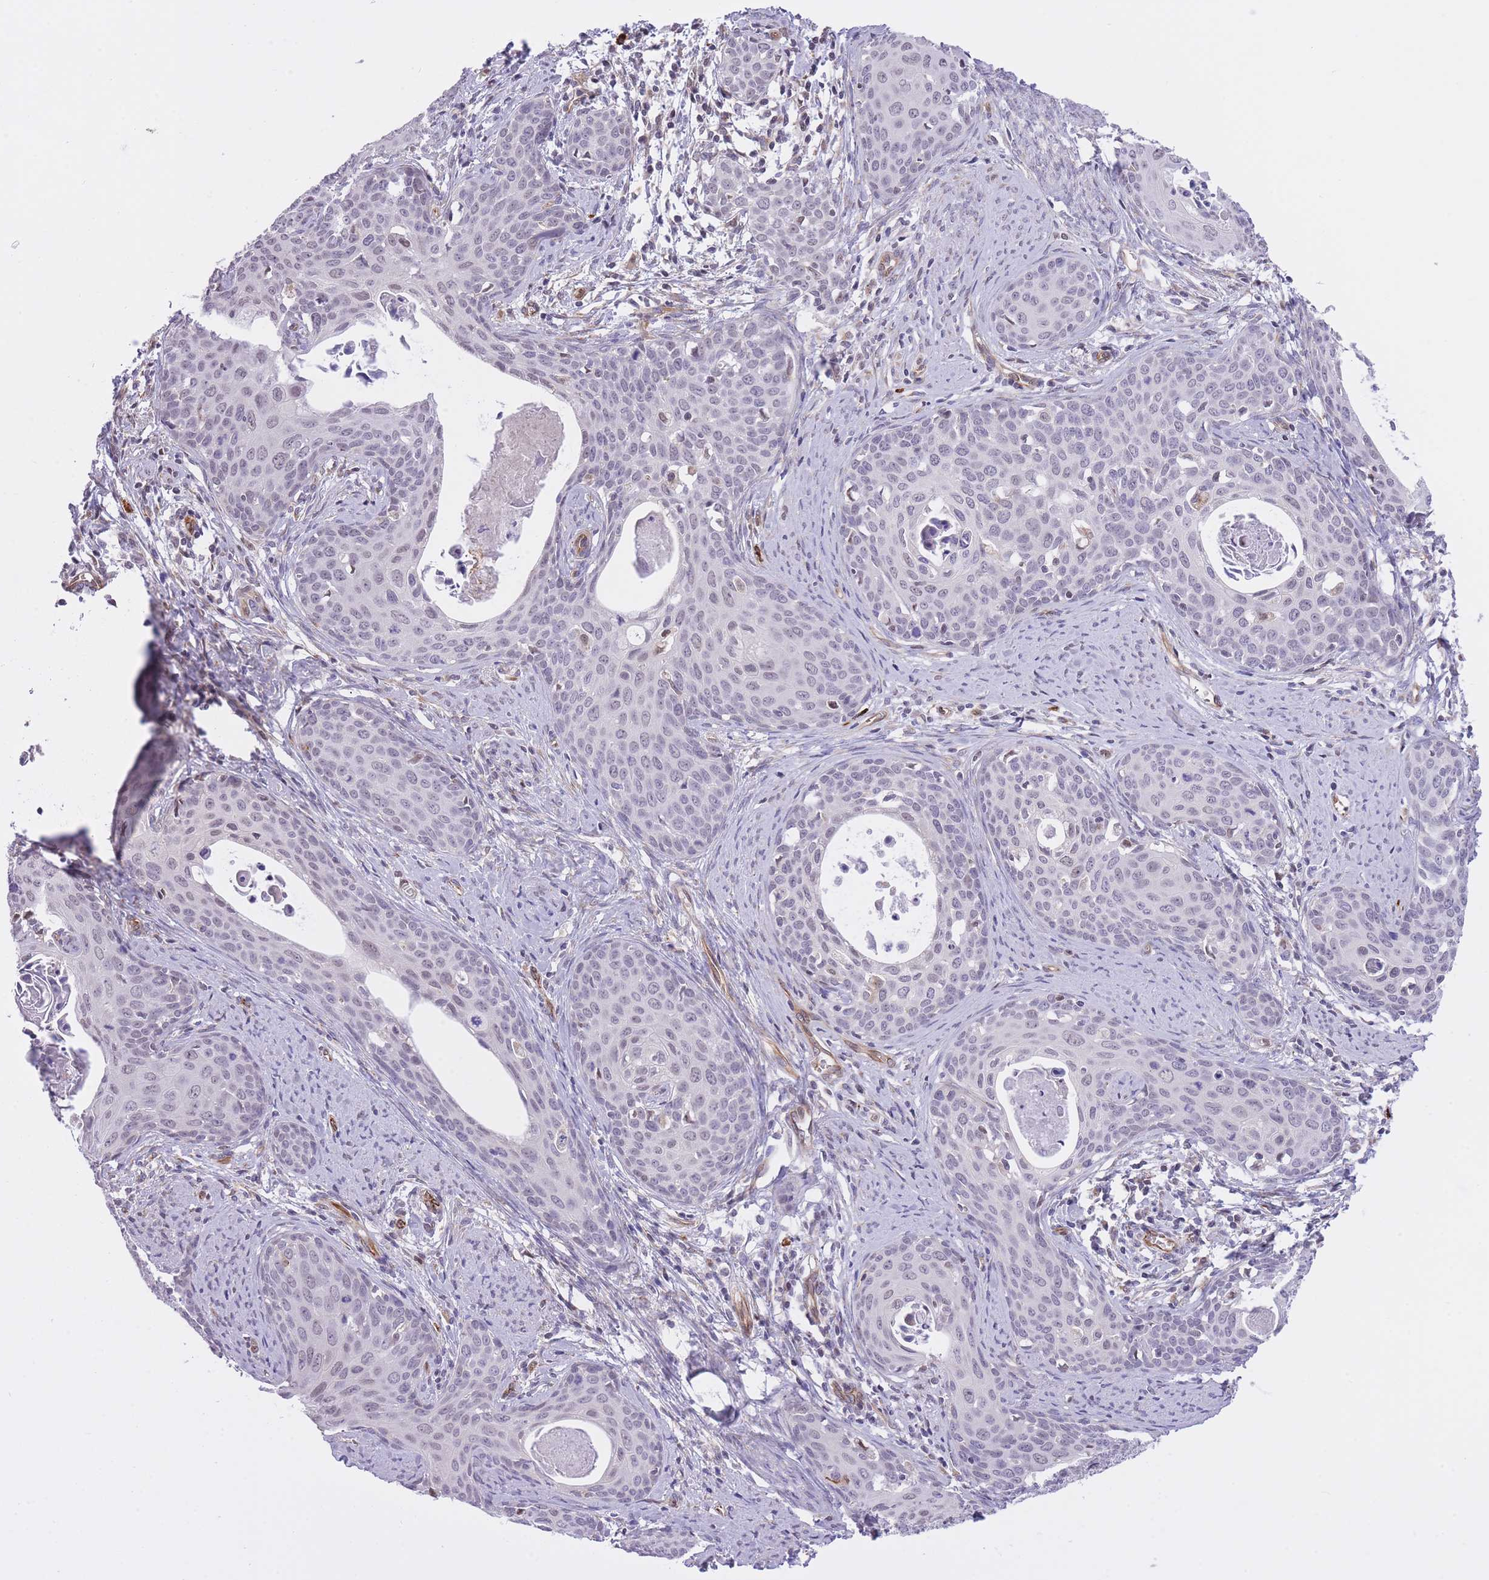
{"staining": {"intensity": "negative", "quantity": "none", "location": "none"}, "tissue": "cervical cancer", "cell_type": "Tumor cells", "image_type": "cancer", "snomed": [{"axis": "morphology", "description": "Squamous cell carcinoma, NOS"}, {"axis": "topography", "description": "Cervix"}], "caption": "Cervical squamous cell carcinoma stained for a protein using immunohistochemistry (IHC) exhibits no expression tumor cells.", "gene": "MEIOSIN", "patient": {"sex": "female", "age": 46}}